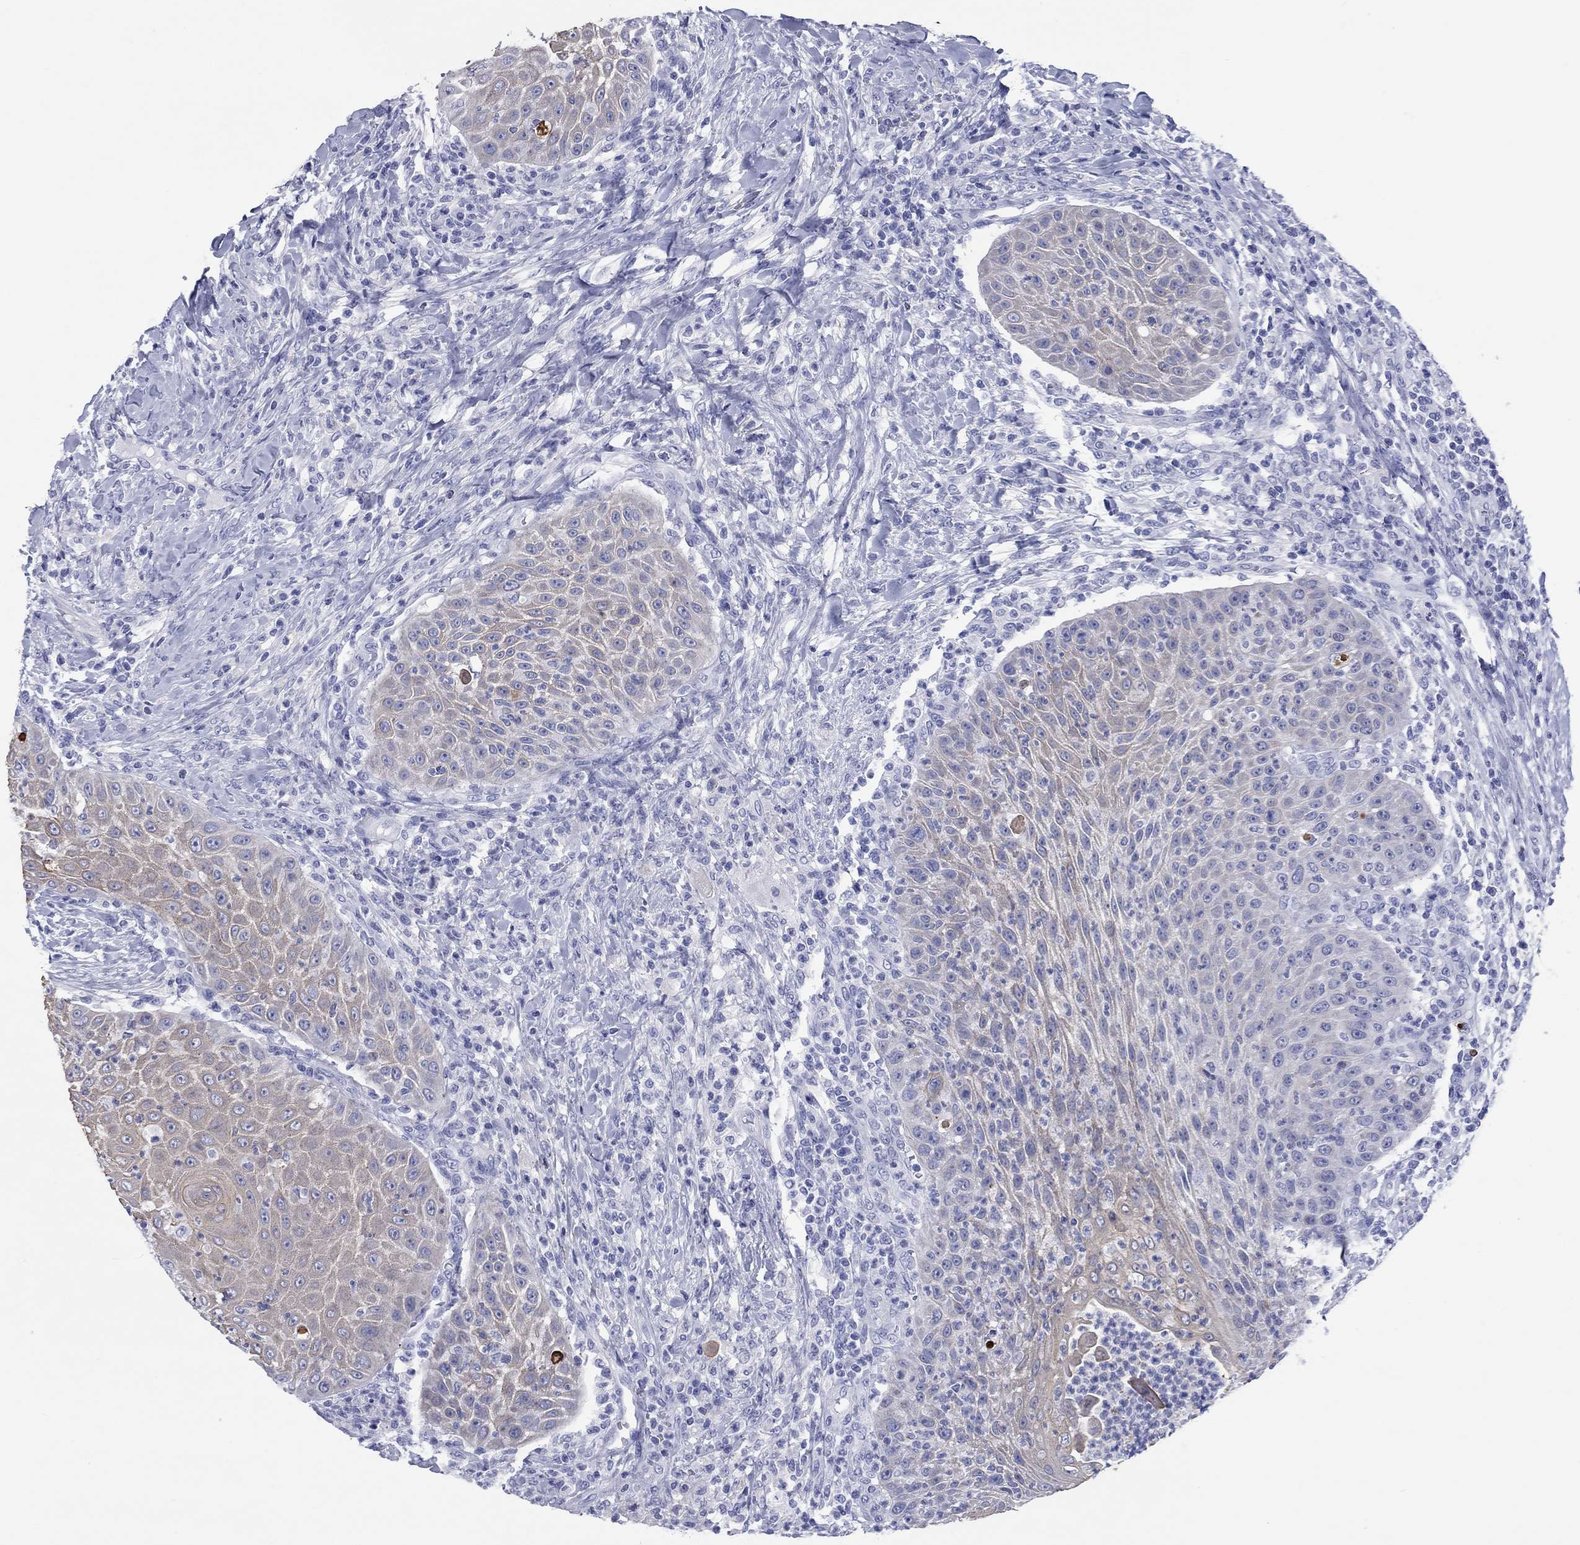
{"staining": {"intensity": "weak", "quantity": "25%-75%", "location": "cytoplasmic/membranous"}, "tissue": "head and neck cancer", "cell_type": "Tumor cells", "image_type": "cancer", "snomed": [{"axis": "morphology", "description": "Squamous cell carcinoma, NOS"}, {"axis": "topography", "description": "Head-Neck"}], "caption": "This micrograph displays immunohistochemistry (IHC) staining of human head and neck squamous cell carcinoma, with low weak cytoplasmic/membranous staining in approximately 25%-75% of tumor cells.", "gene": "CCNA1", "patient": {"sex": "male", "age": 69}}